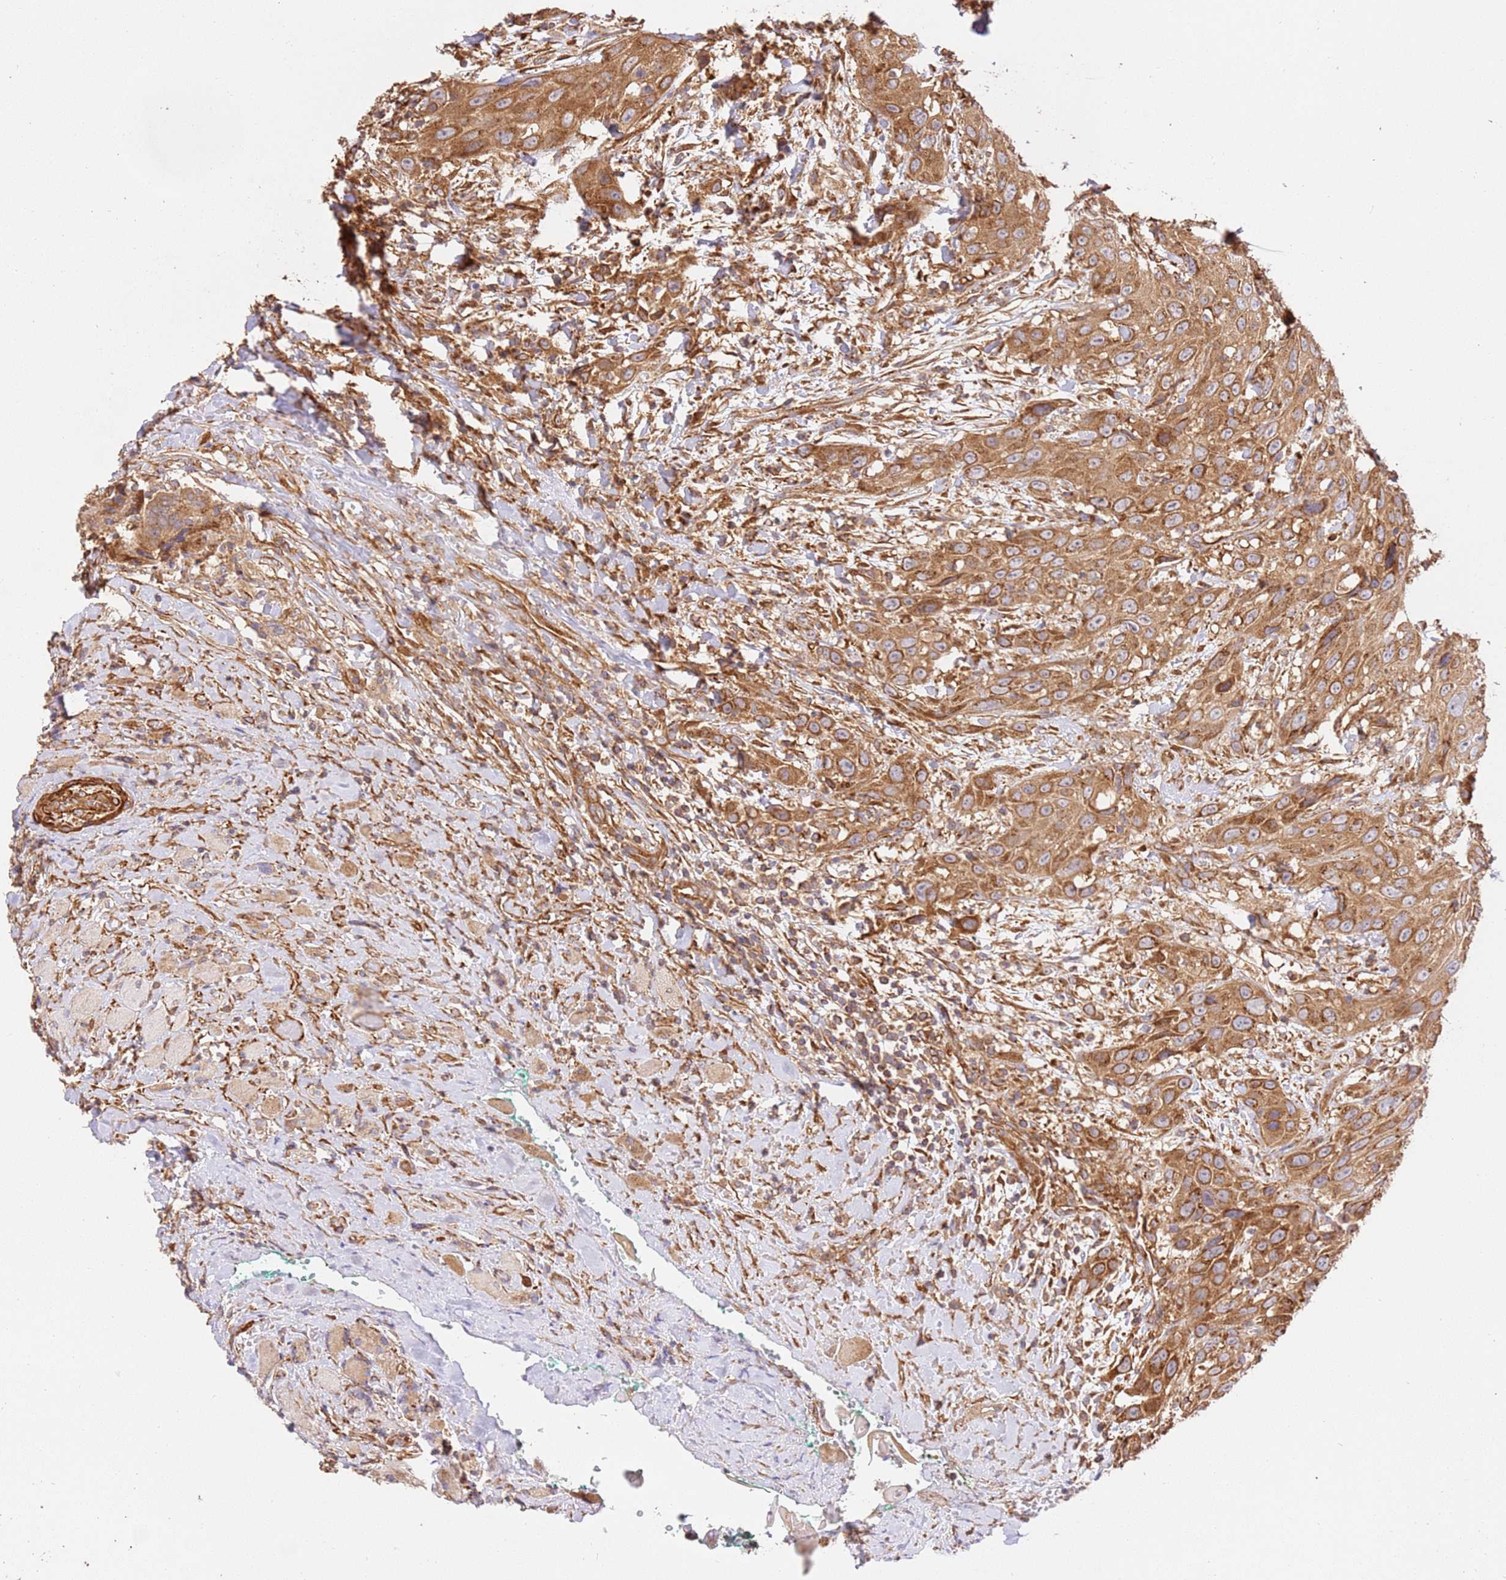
{"staining": {"intensity": "moderate", "quantity": ">75%", "location": "cytoplasmic/membranous"}, "tissue": "head and neck cancer", "cell_type": "Tumor cells", "image_type": "cancer", "snomed": [{"axis": "morphology", "description": "Squamous cell carcinoma, NOS"}, {"axis": "topography", "description": "Head-Neck"}], "caption": "DAB immunohistochemical staining of human squamous cell carcinoma (head and neck) shows moderate cytoplasmic/membranous protein positivity in approximately >75% of tumor cells.", "gene": "ZBTB39", "patient": {"sex": "male", "age": 81}}